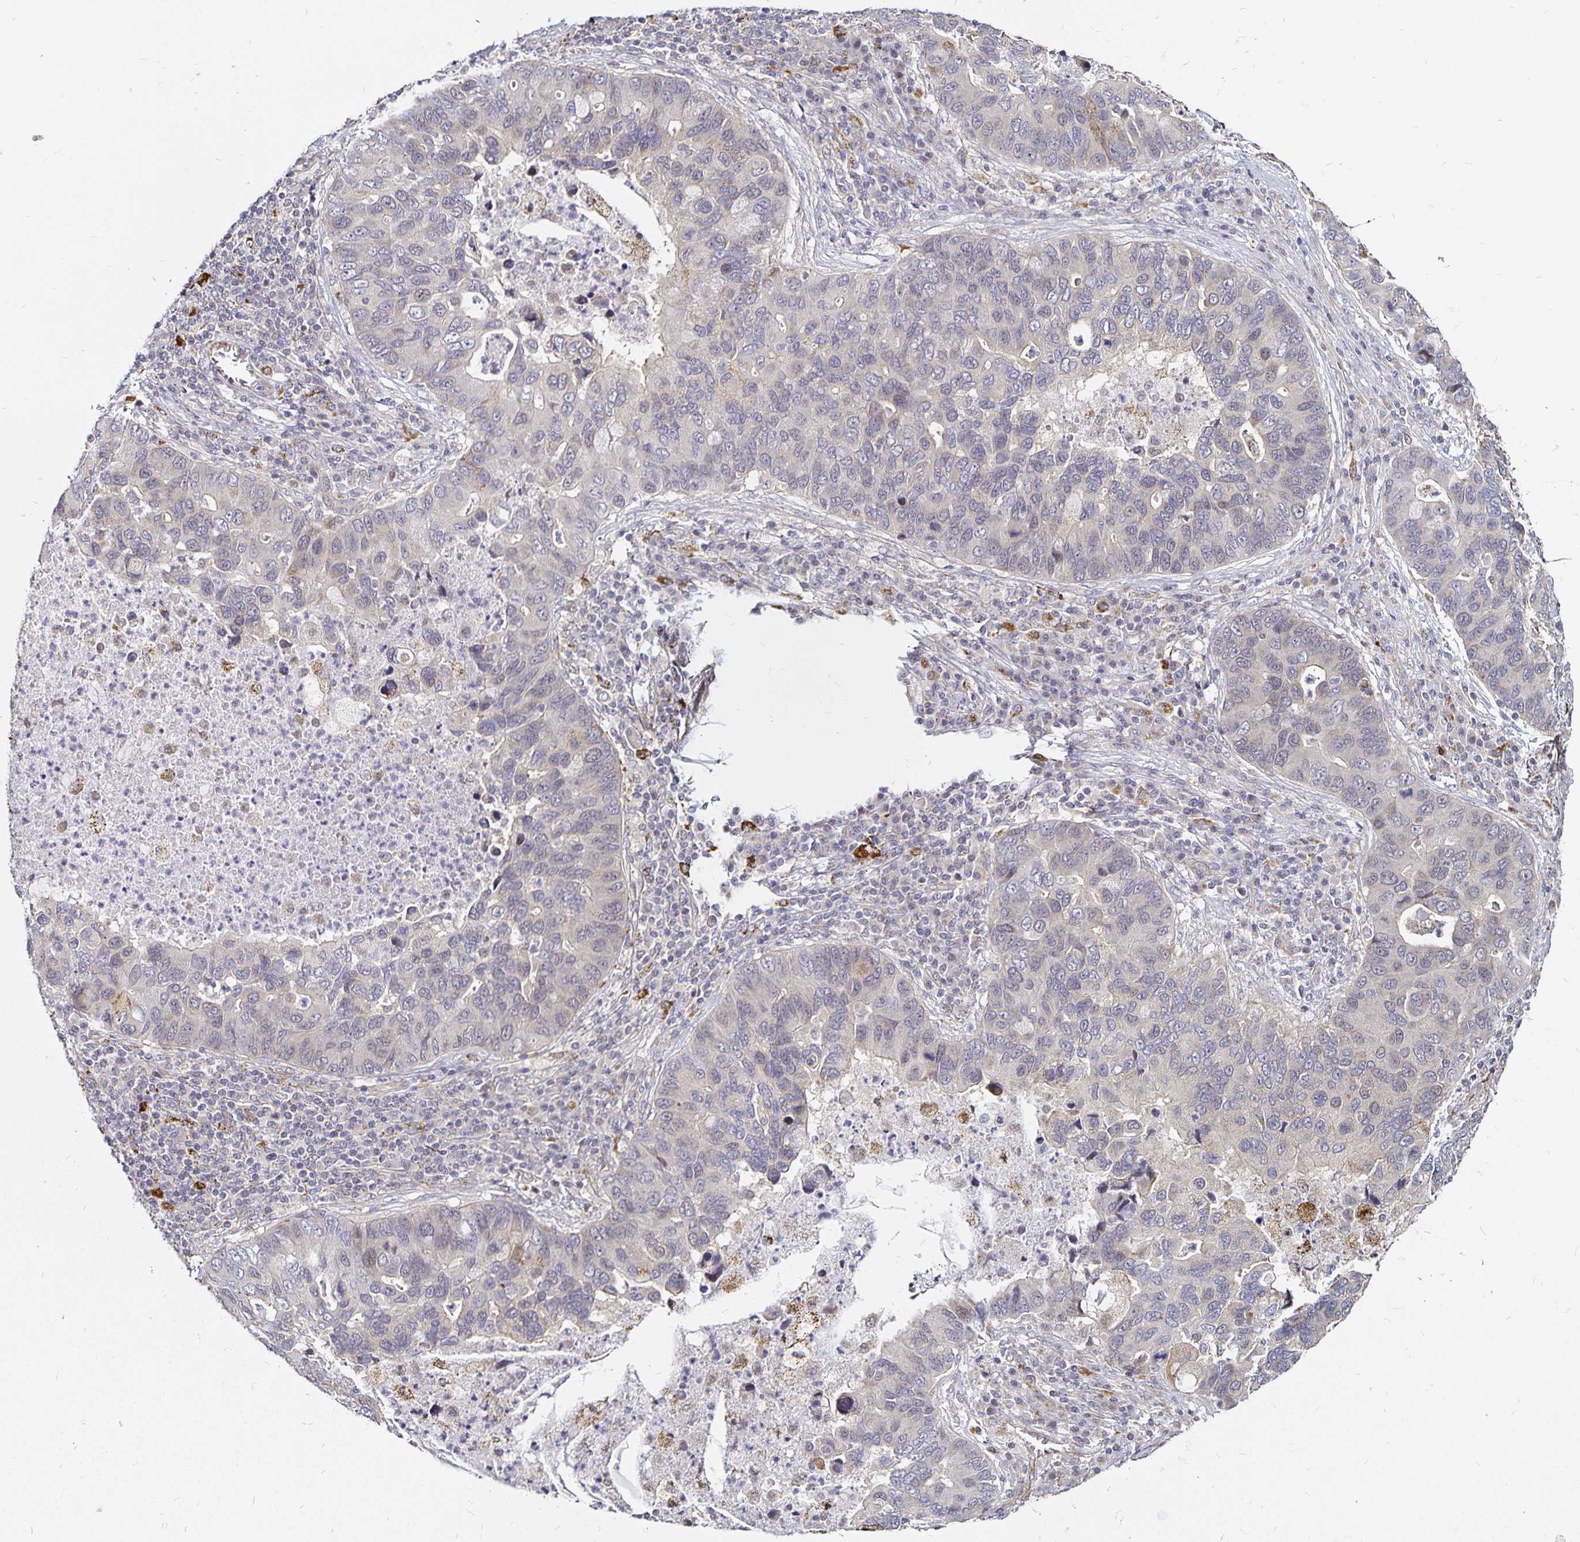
{"staining": {"intensity": "negative", "quantity": "none", "location": "none"}, "tissue": "lung cancer", "cell_type": "Tumor cells", "image_type": "cancer", "snomed": [{"axis": "morphology", "description": "Adenocarcinoma, NOS"}, {"axis": "morphology", "description": "Adenocarcinoma, metastatic, NOS"}, {"axis": "topography", "description": "Lymph node"}, {"axis": "topography", "description": "Lung"}], "caption": "Lung cancer (metastatic adenocarcinoma) was stained to show a protein in brown. There is no significant expression in tumor cells. (Stains: DAB (3,3'-diaminobenzidine) IHC with hematoxylin counter stain, Microscopy: brightfield microscopy at high magnification).", "gene": "CYP27A1", "patient": {"sex": "female", "age": 54}}